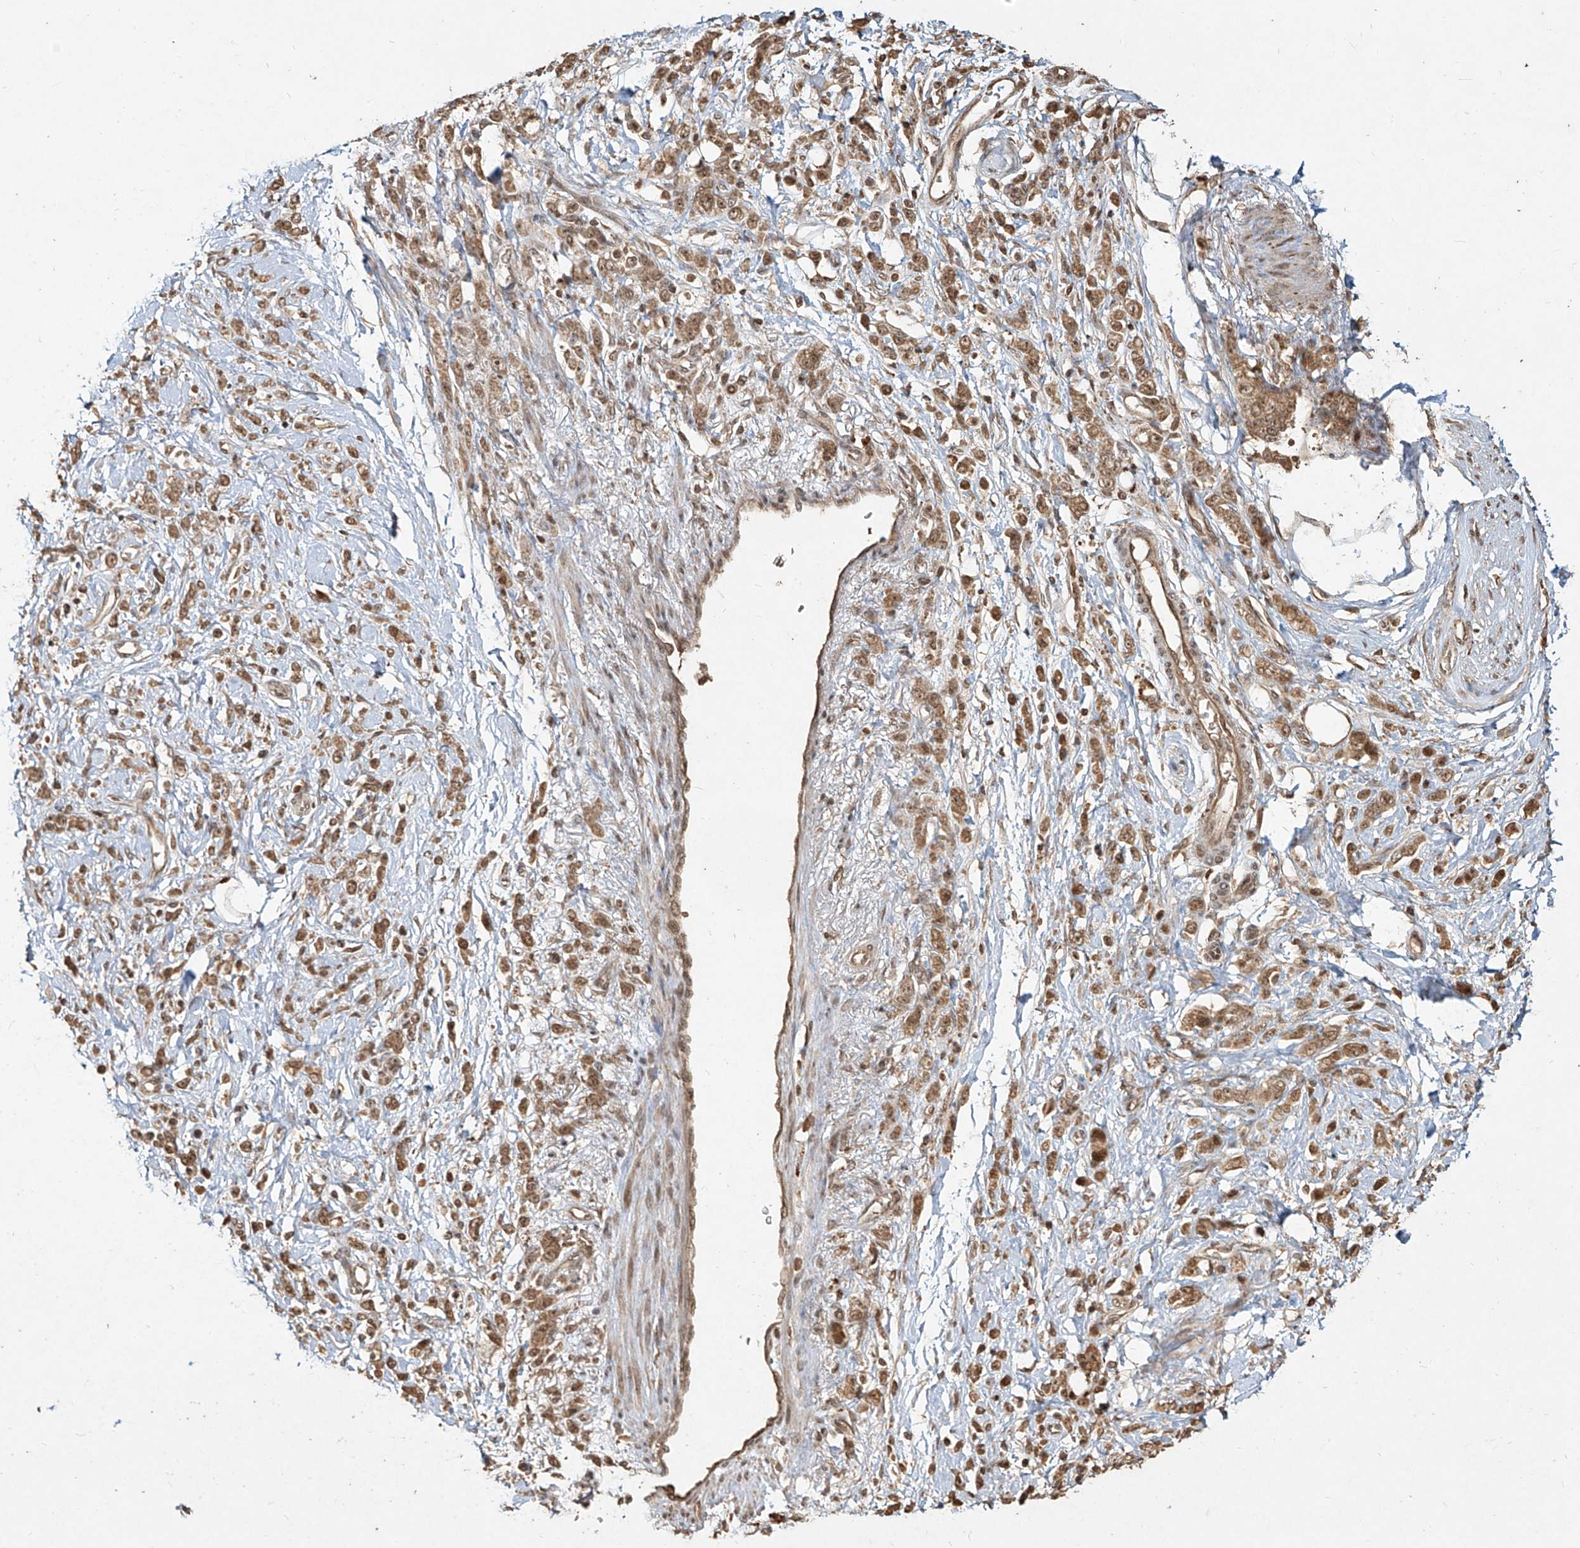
{"staining": {"intensity": "moderate", "quantity": ">75%", "location": "cytoplasmic/membranous,nuclear"}, "tissue": "stomach cancer", "cell_type": "Tumor cells", "image_type": "cancer", "snomed": [{"axis": "morphology", "description": "Normal tissue, NOS"}, {"axis": "morphology", "description": "Adenocarcinoma, NOS"}, {"axis": "topography", "description": "Stomach"}], "caption": "Human stomach cancer (adenocarcinoma) stained with a brown dye exhibits moderate cytoplasmic/membranous and nuclear positive staining in approximately >75% of tumor cells.", "gene": "UBE2K", "patient": {"sex": "male", "age": 82}}